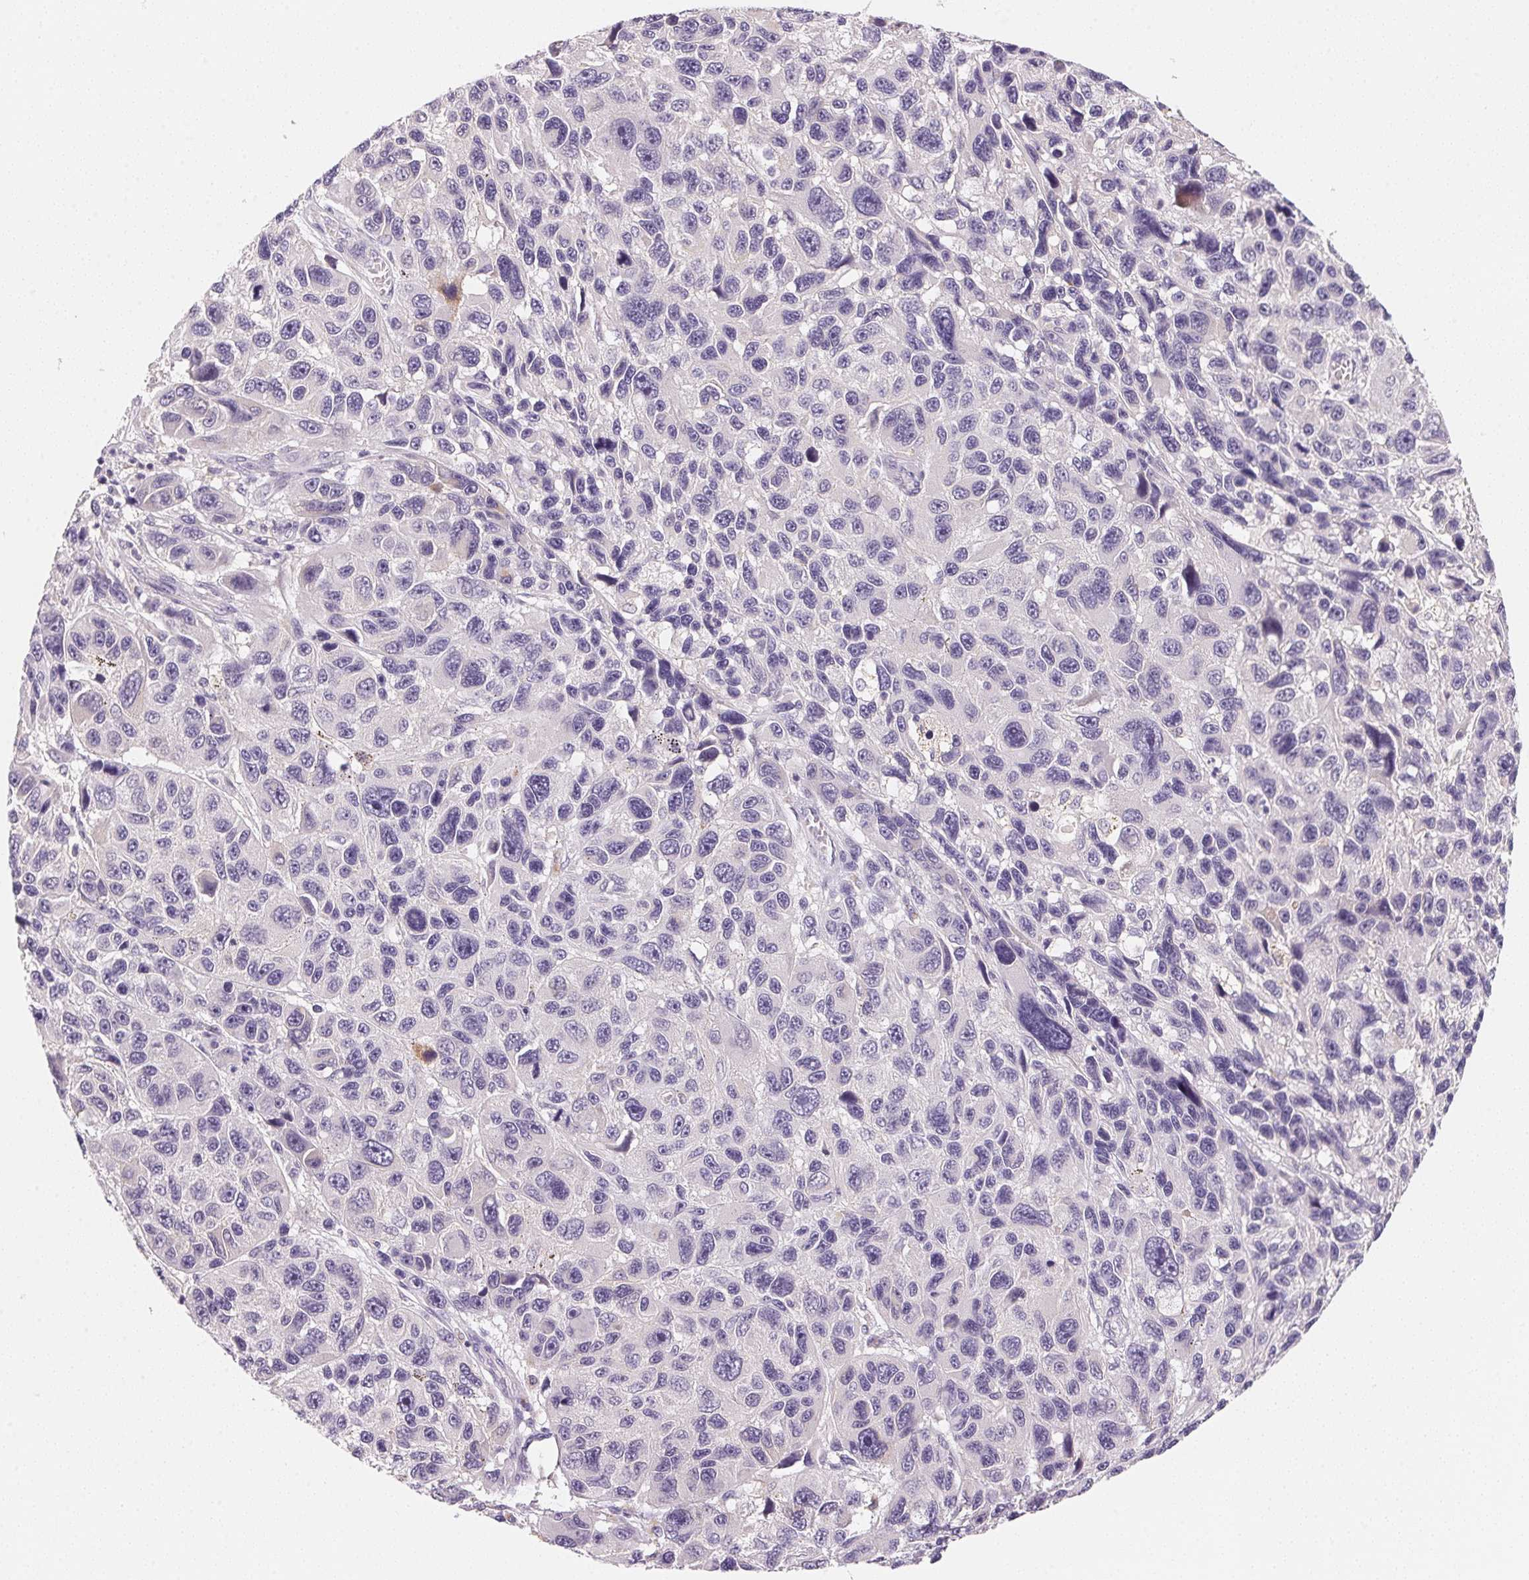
{"staining": {"intensity": "negative", "quantity": "none", "location": "none"}, "tissue": "melanoma", "cell_type": "Tumor cells", "image_type": "cancer", "snomed": [{"axis": "morphology", "description": "Malignant melanoma, NOS"}, {"axis": "topography", "description": "Skin"}], "caption": "Micrograph shows no protein positivity in tumor cells of malignant melanoma tissue.", "gene": "MCOLN3", "patient": {"sex": "male", "age": 53}}